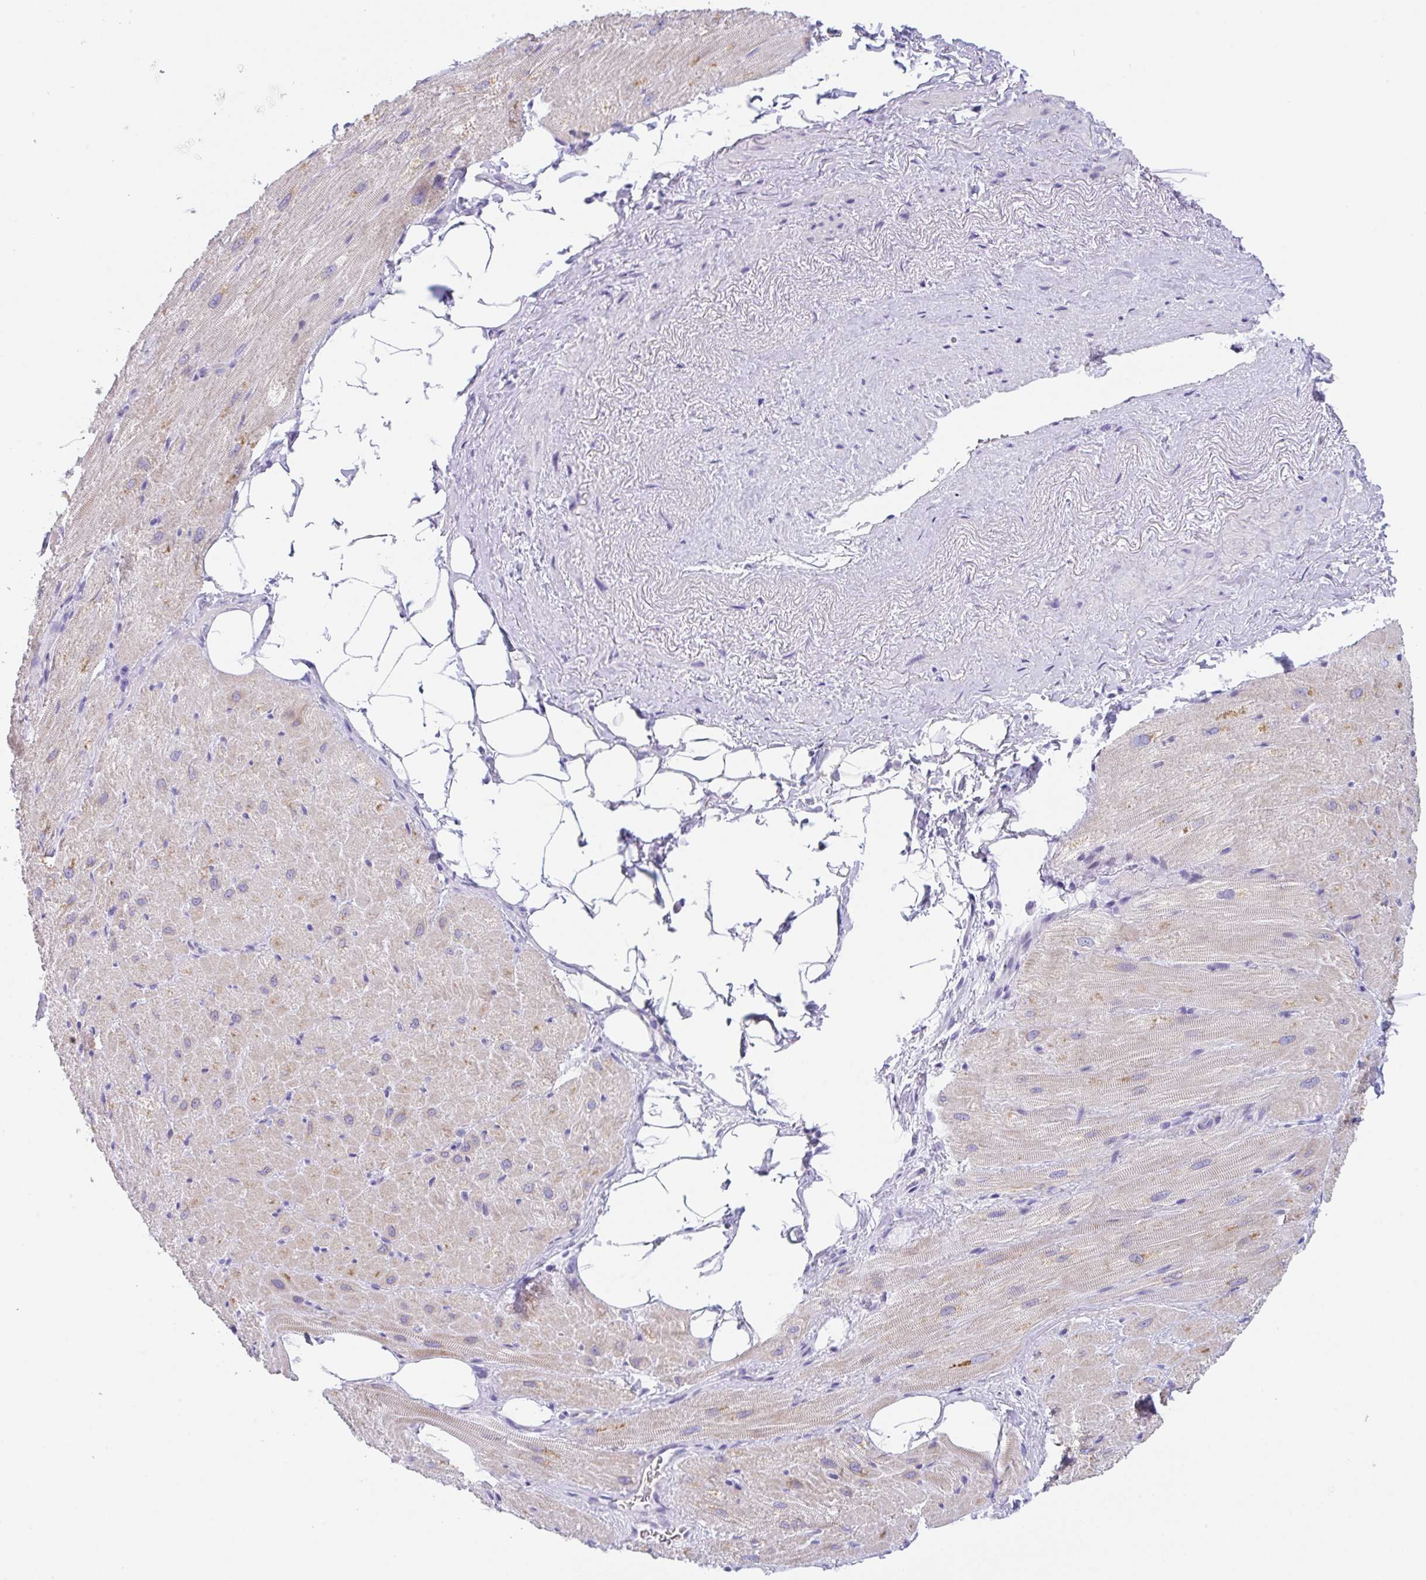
{"staining": {"intensity": "moderate", "quantity": "25%-75%", "location": "cytoplasmic/membranous"}, "tissue": "heart muscle", "cell_type": "Cardiomyocytes", "image_type": "normal", "snomed": [{"axis": "morphology", "description": "Normal tissue, NOS"}, {"axis": "topography", "description": "Heart"}], "caption": "Normal heart muscle displays moderate cytoplasmic/membranous staining in about 25%-75% of cardiomyocytes Using DAB (brown) and hematoxylin (blue) stains, captured at high magnification using brightfield microscopy..", "gene": "TRAF4", "patient": {"sex": "male", "age": 62}}